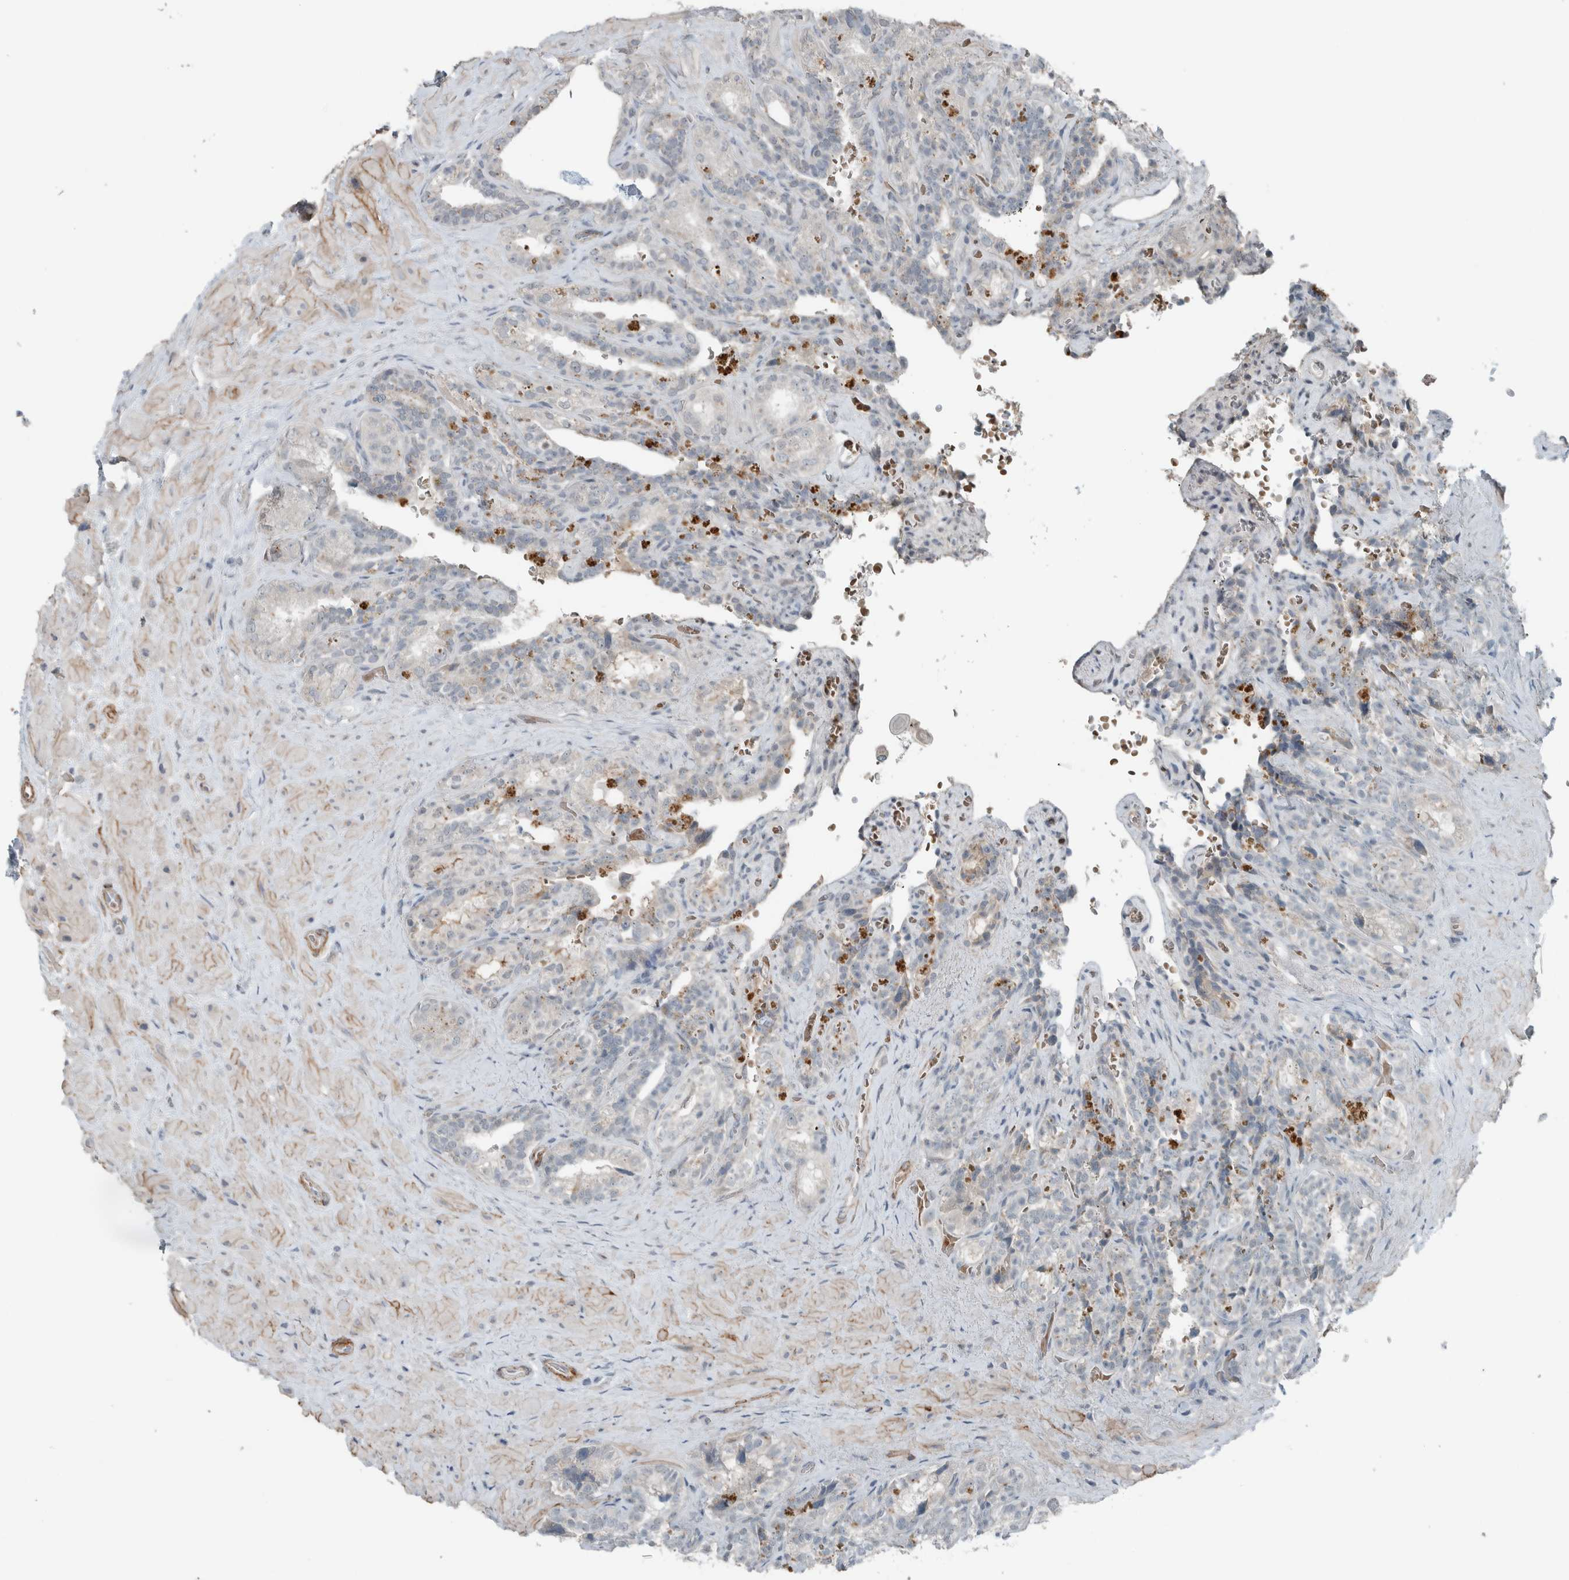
{"staining": {"intensity": "negative", "quantity": "none", "location": "none"}, "tissue": "seminal vesicle", "cell_type": "Glandular cells", "image_type": "normal", "snomed": [{"axis": "morphology", "description": "Normal tissue, NOS"}, {"axis": "topography", "description": "Prostate"}, {"axis": "topography", "description": "Seminal veicle"}], "caption": "Immunohistochemical staining of benign seminal vesicle reveals no significant staining in glandular cells.", "gene": "JADE2", "patient": {"sex": "male", "age": 67}}